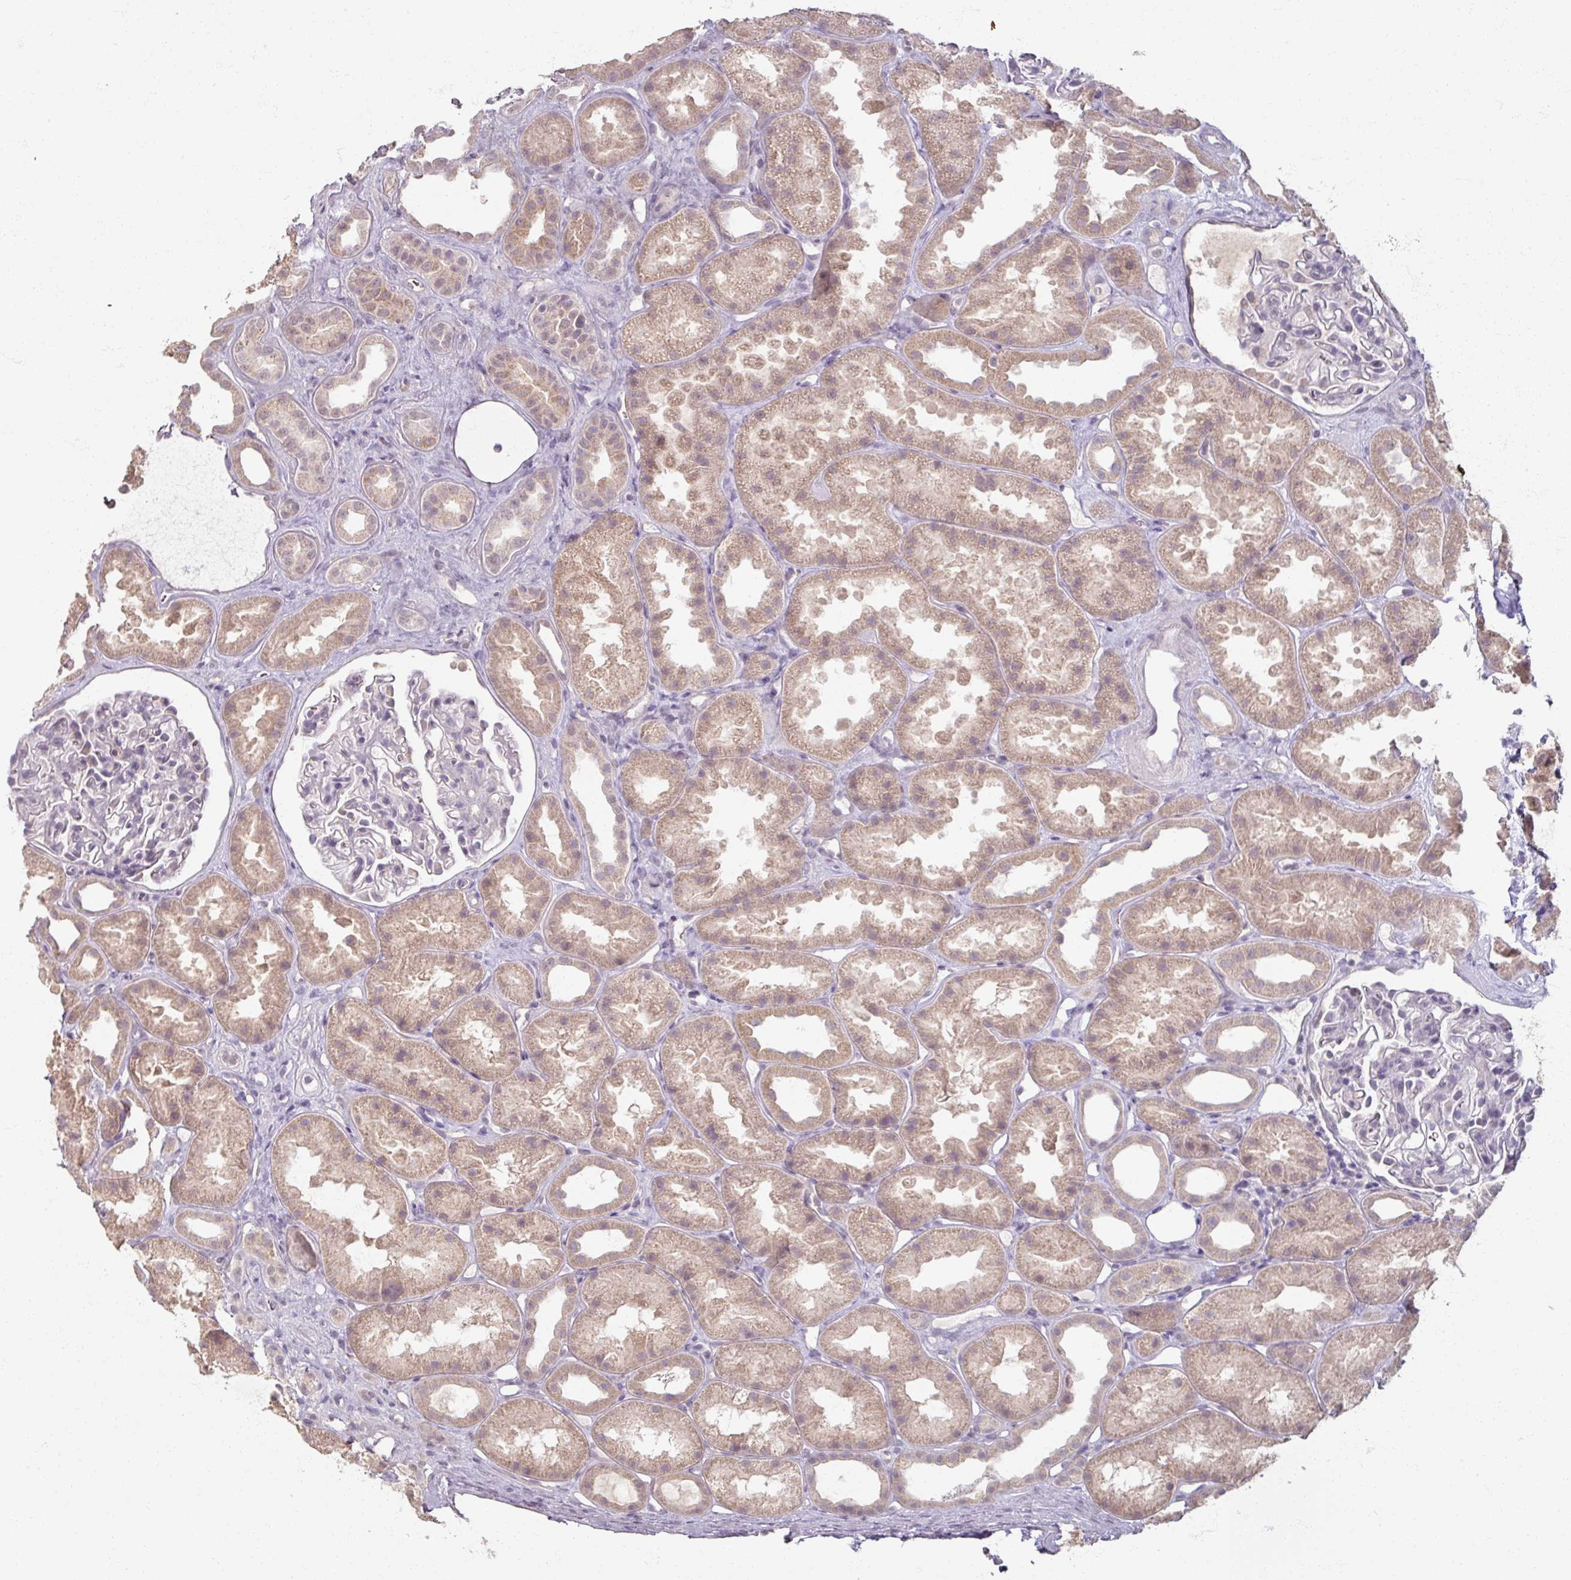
{"staining": {"intensity": "negative", "quantity": "none", "location": "none"}, "tissue": "kidney", "cell_type": "Cells in glomeruli", "image_type": "normal", "snomed": [{"axis": "morphology", "description": "Normal tissue, NOS"}, {"axis": "topography", "description": "Kidney"}], "caption": "Kidney stained for a protein using IHC shows no expression cells in glomeruli.", "gene": "SOX11", "patient": {"sex": "male", "age": 61}}